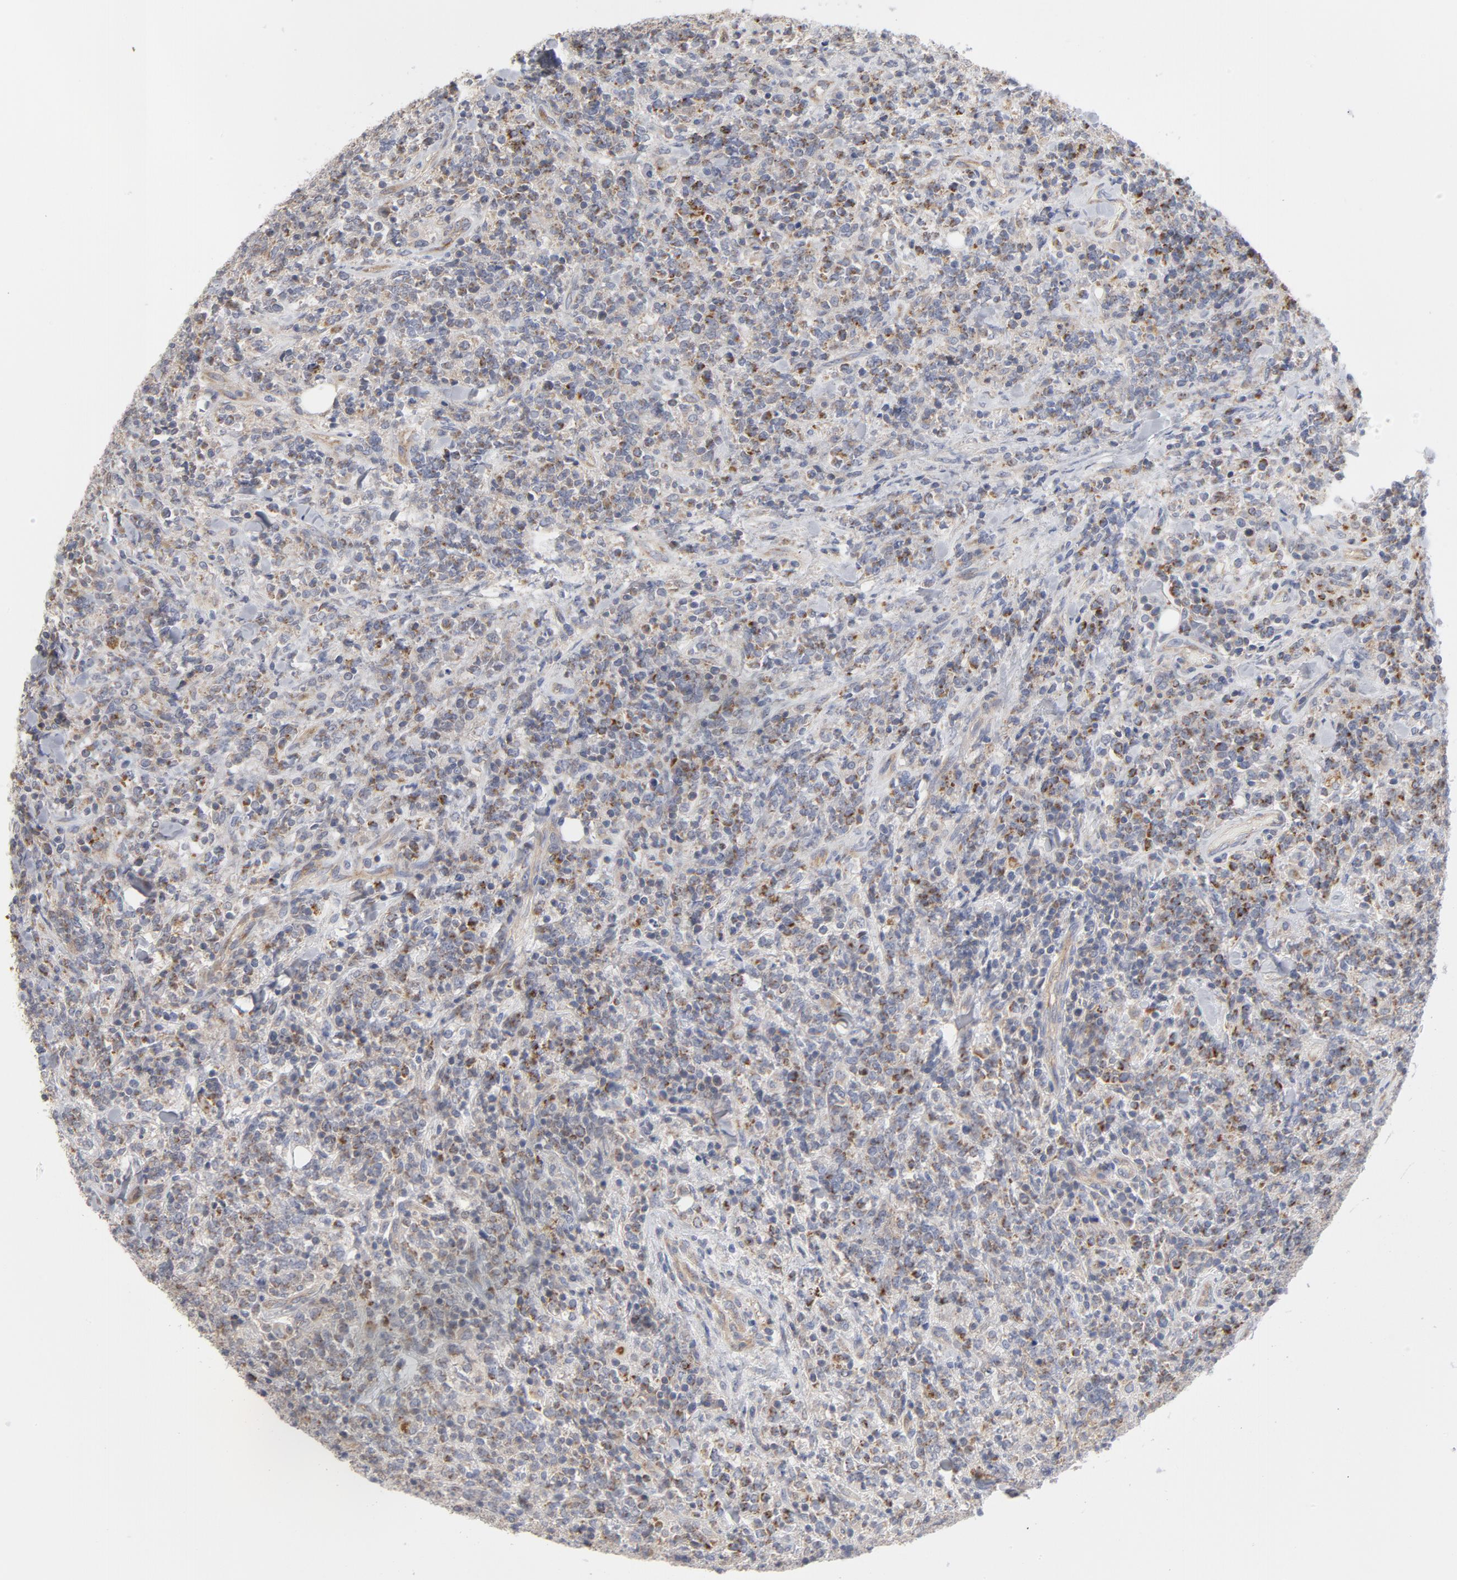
{"staining": {"intensity": "weak", "quantity": "<25%", "location": "cytoplasmic/membranous"}, "tissue": "lymphoma", "cell_type": "Tumor cells", "image_type": "cancer", "snomed": [{"axis": "morphology", "description": "Malignant lymphoma, non-Hodgkin's type, High grade"}, {"axis": "topography", "description": "Soft tissue"}], "caption": "DAB (3,3'-diaminobenzidine) immunohistochemical staining of lymphoma exhibits no significant expression in tumor cells. The staining was performed using DAB (3,3'-diaminobenzidine) to visualize the protein expression in brown, while the nuclei were stained in blue with hematoxylin (Magnification: 20x).", "gene": "OXA1L", "patient": {"sex": "male", "age": 18}}